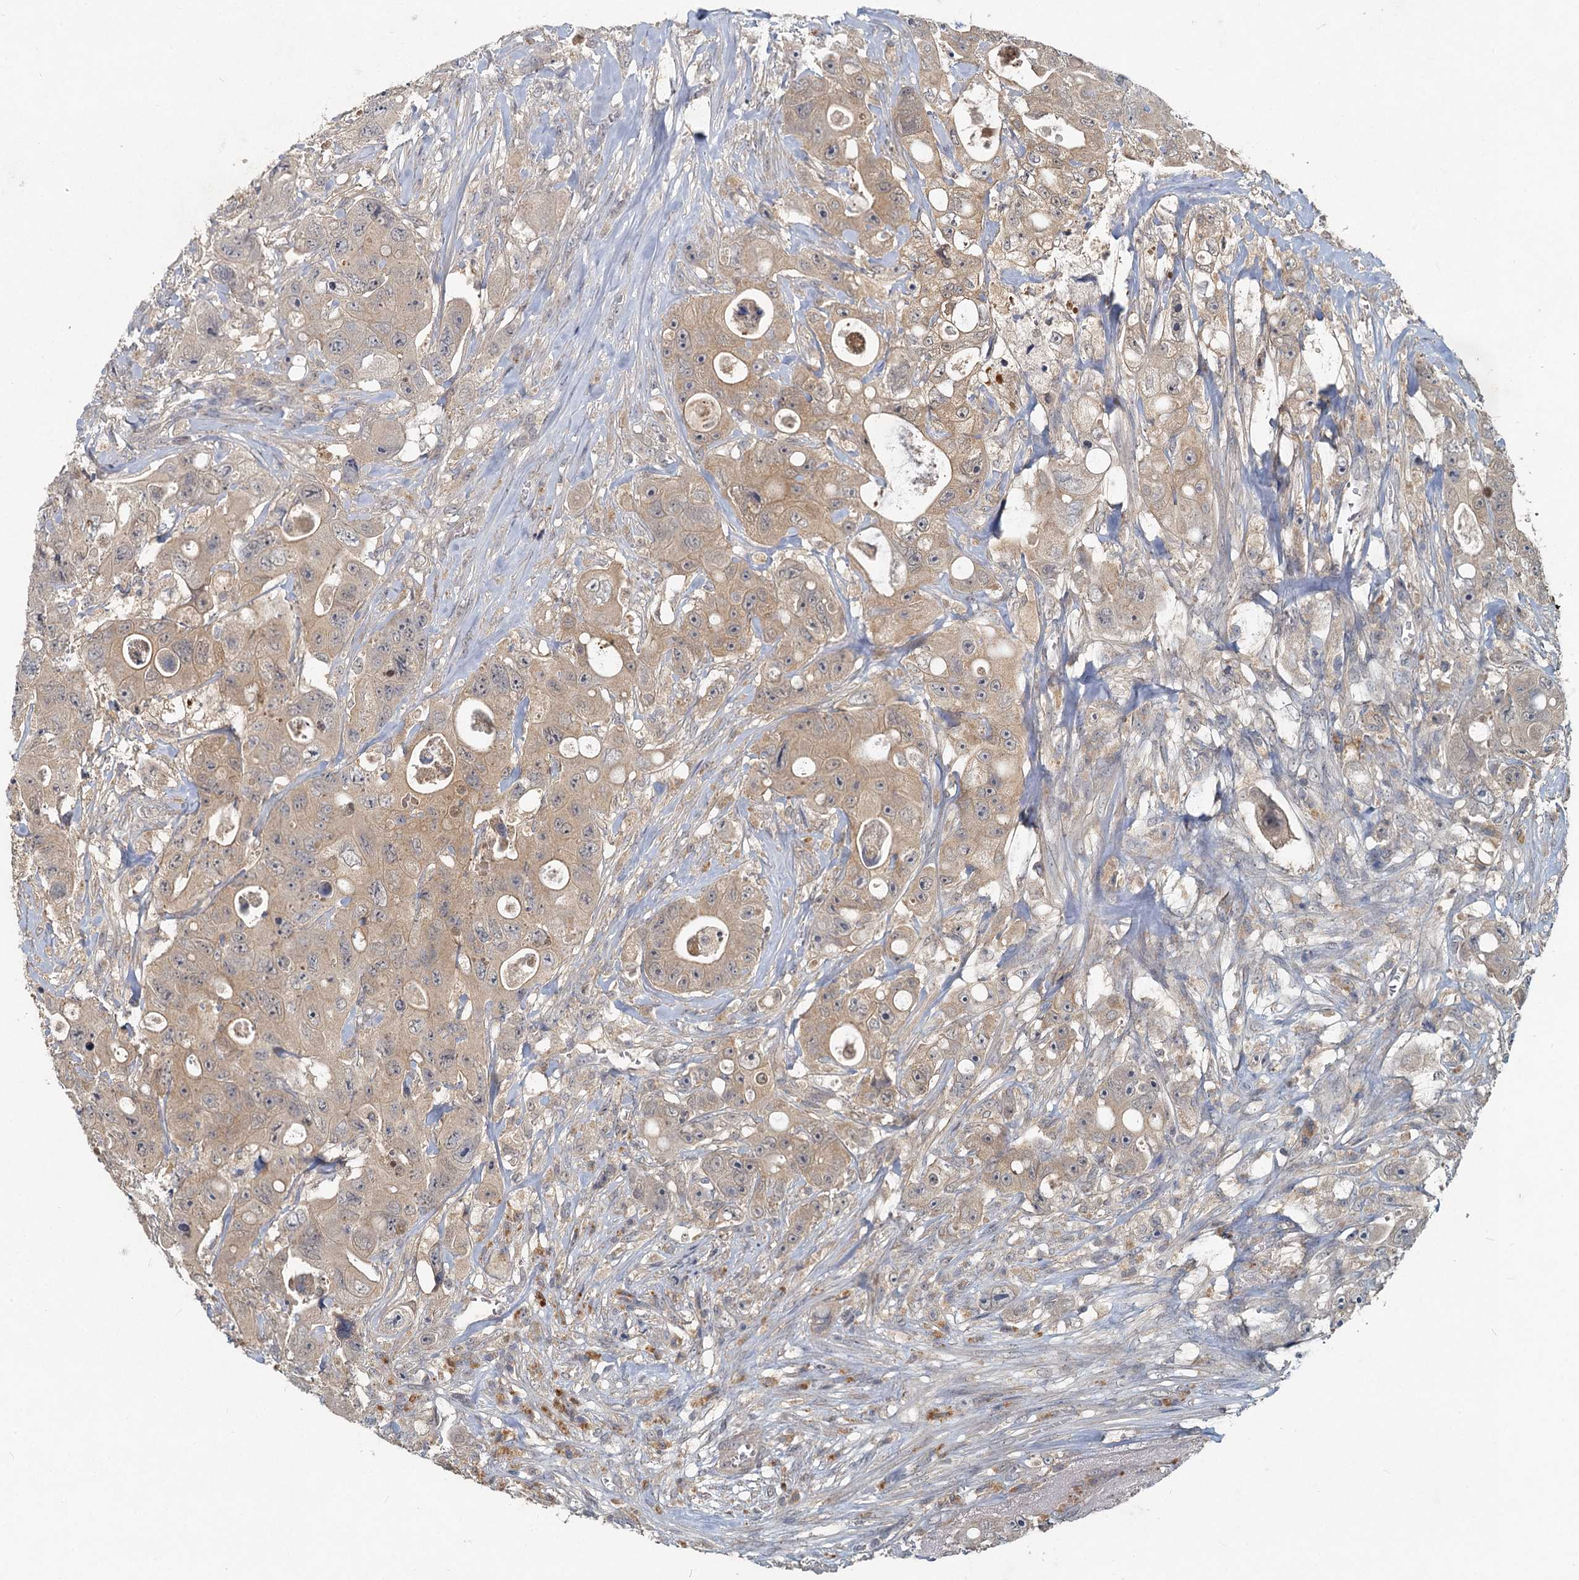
{"staining": {"intensity": "weak", "quantity": ">75%", "location": "cytoplasmic/membranous"}, "tissue": "colorectal cancer", "cell_type": "Tumor cells", "image_type": "cancer", "snomed": [{"axis": "morphology", "description": "Adenocarcinoma, NOS"}, {"axis": "topography", "description": "Colon"}], "caption": "A brown stain shows weak cytoplasmic/membranous positivity of a protein in human colorectal cancer (adenocarcinoma) tumor cells.", "gene": "HERC3", "patient": {"sex": "female", "age": 46}}